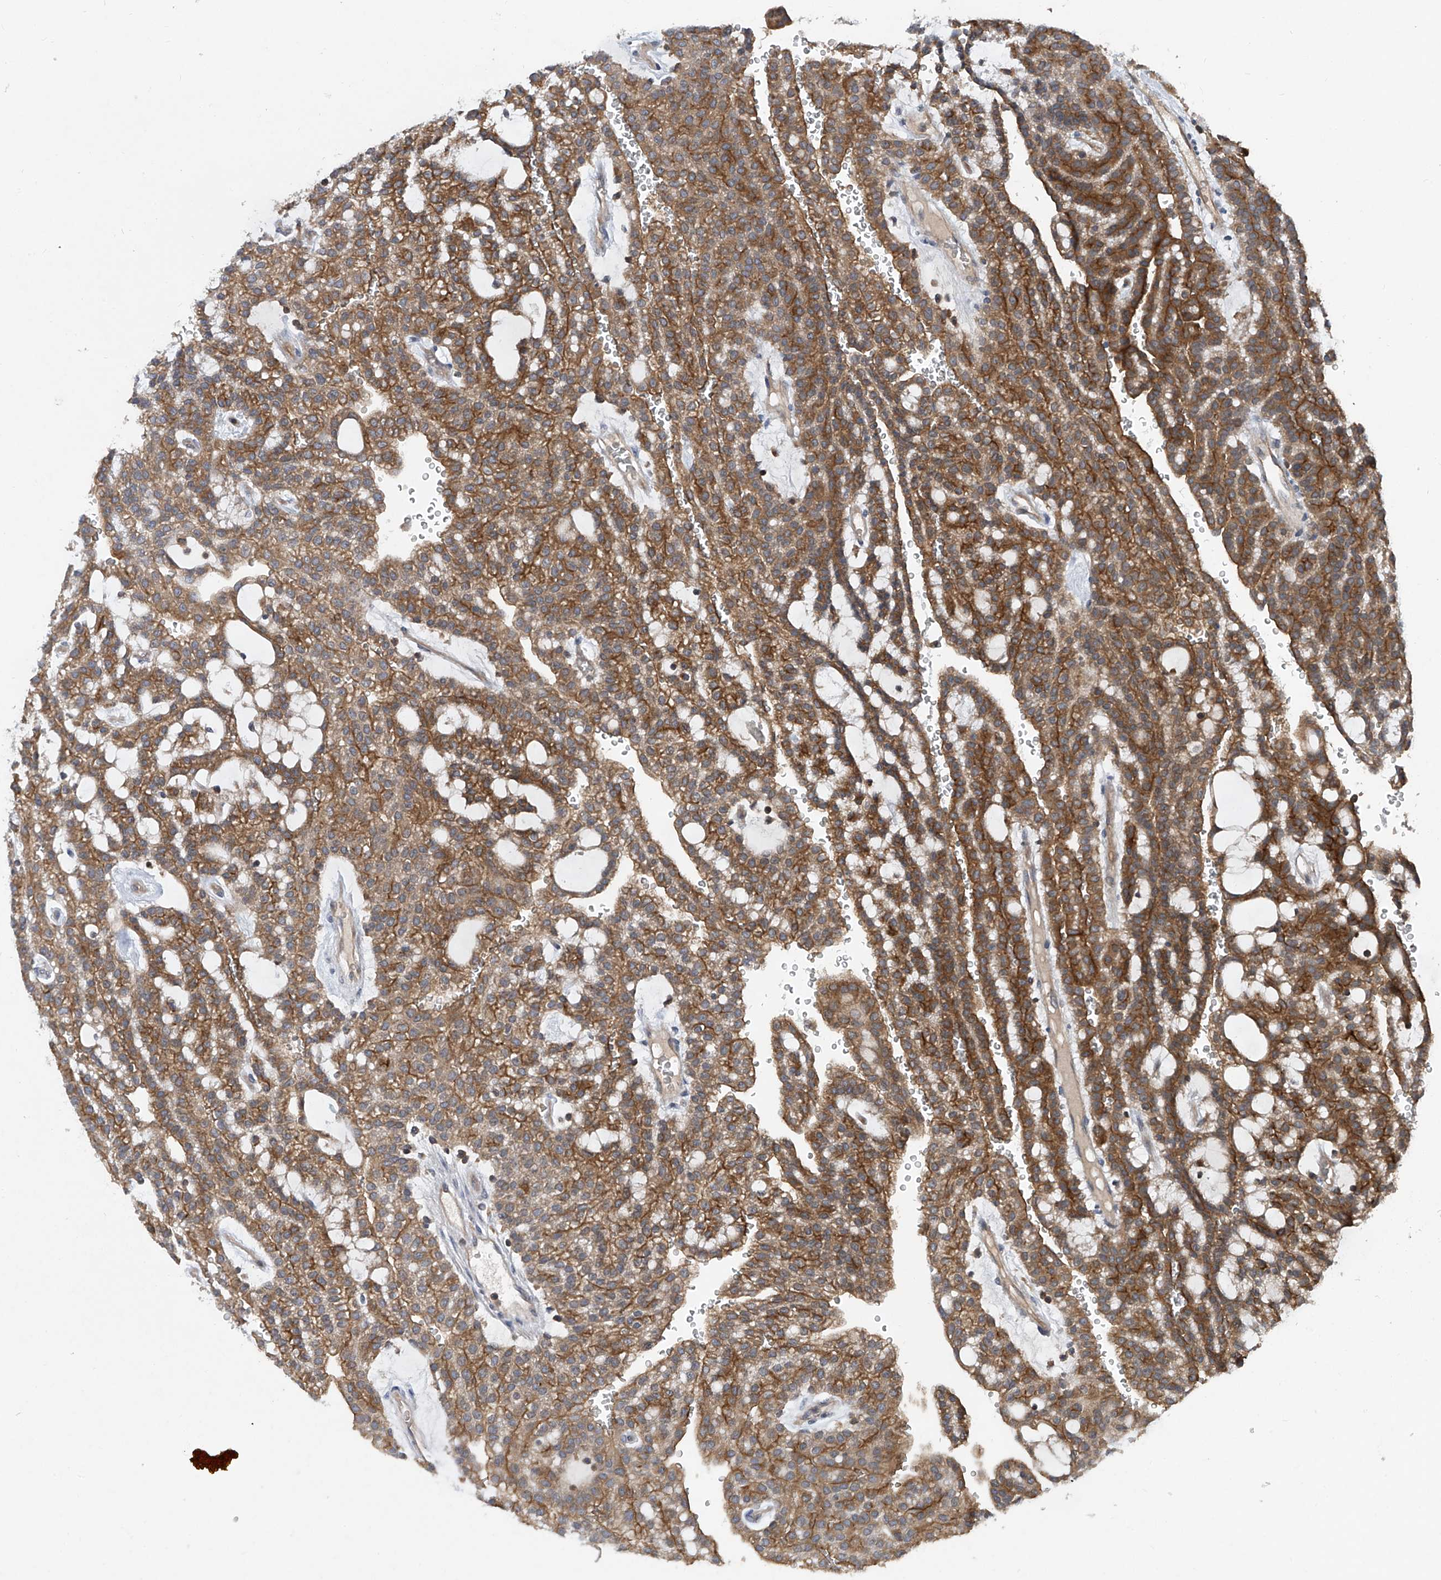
{"staining": {"intensity": "strong", "quantity": ">75%", "location": "cytoplasmic/membranous"}, "tissue": "renal cancer", "cell_type": "Tumor cells", "image_type": "cancer", "snomed": [{"axis": "morphology", "description": "Adenocarcinoma, NOS"}, {"axis": "topography", "description": "Kidney"}], "caption": "A high amount of strong cytoplasmic/membranous expression is identified in about >75% of tumor cells in adenocarcinoma (renal) tissue. Nuclei are stained in blue.", "gene": "TRIM38", "patient": {"sex": "male", "age": 63}}